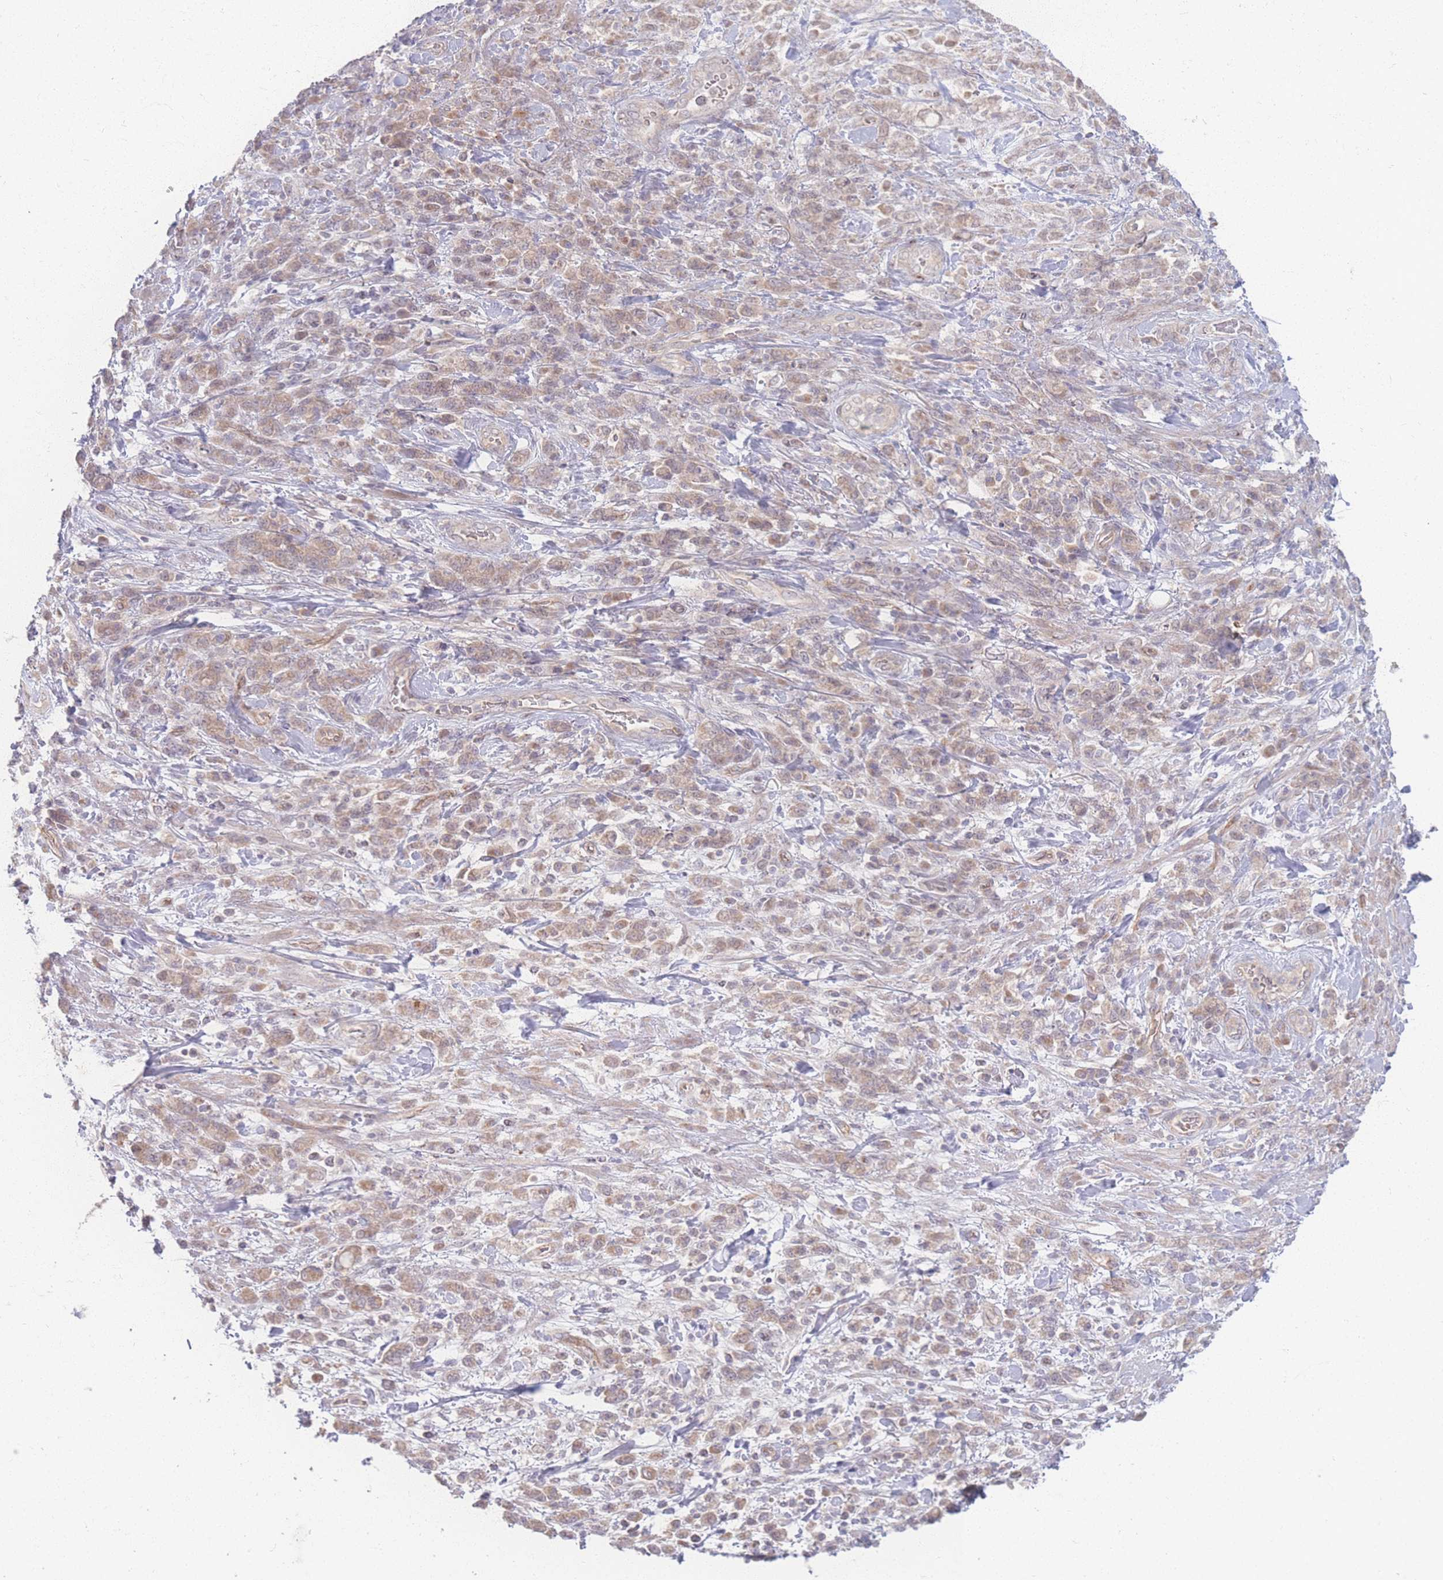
{"staining": {"intensity": "weak", "quantity": ">75%", "location": "cytoplasmic/membranous"}, "tissue": "stomach cancer", "cell_type": "Tumor cells", "image_type": "cancer", "snomed": [{"axis": "morphology", "description": "Adenocarcinoma, NOS"}, {"axis": "topography", "description": "Stomach"}], "caption": "Brown immunohistochemical staining in human stomach cancer (adenocarcinoma) displays weak cytoplasmic/membranous expression in approximately >75% of tumor cells.", "gene": "INSR", "patient": {"sex": "male", "age": 77}}